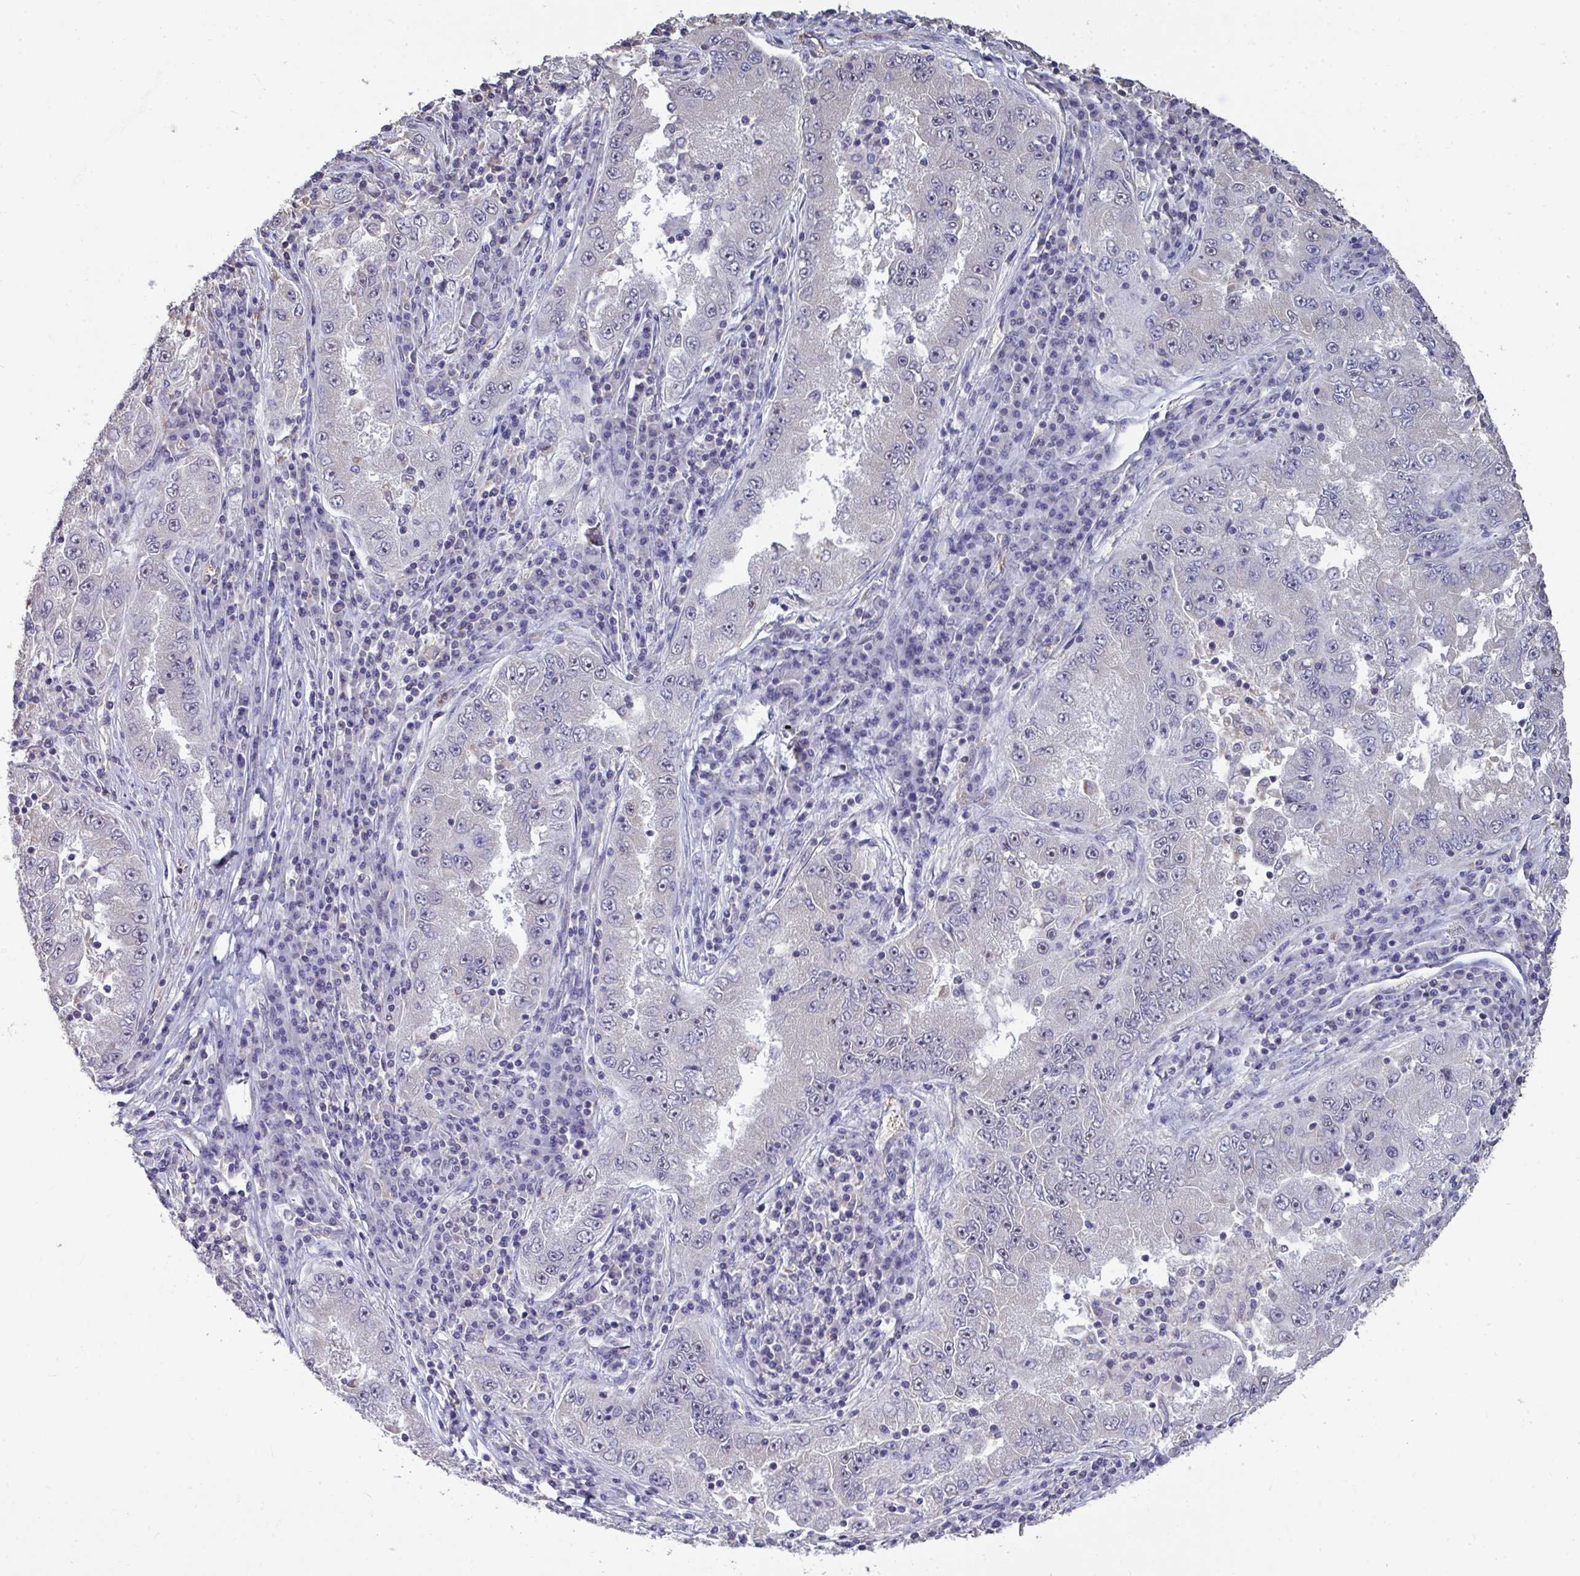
{"staining": {"intensity": "negative", "quantity": "none", "location": "none"}, "tissue": "lung cancer", "cell_type": "Tumor cells", "image_type": "cancer", "snomed": [{"axis": "morphology", "description": "Adenocarcinoma, NOS"}, {"axis": "morphology", "description": "Adenocarcinoma primary or metastatic"}, {"axis": "topography", "description": "Lung"}], "caption": "DAB (3,3'-diaminobenzidine) immunohistochemical staining of lung adenocarcinoma primary or metastatic shows no significant expression in tumor cells. (Stains: DAB IHC with hematoxylin counter stain, Microscopy: brightfield microscopy at high magnification).", "gene": "SENP3", "patient": {"sex": "male", "age": 74}}